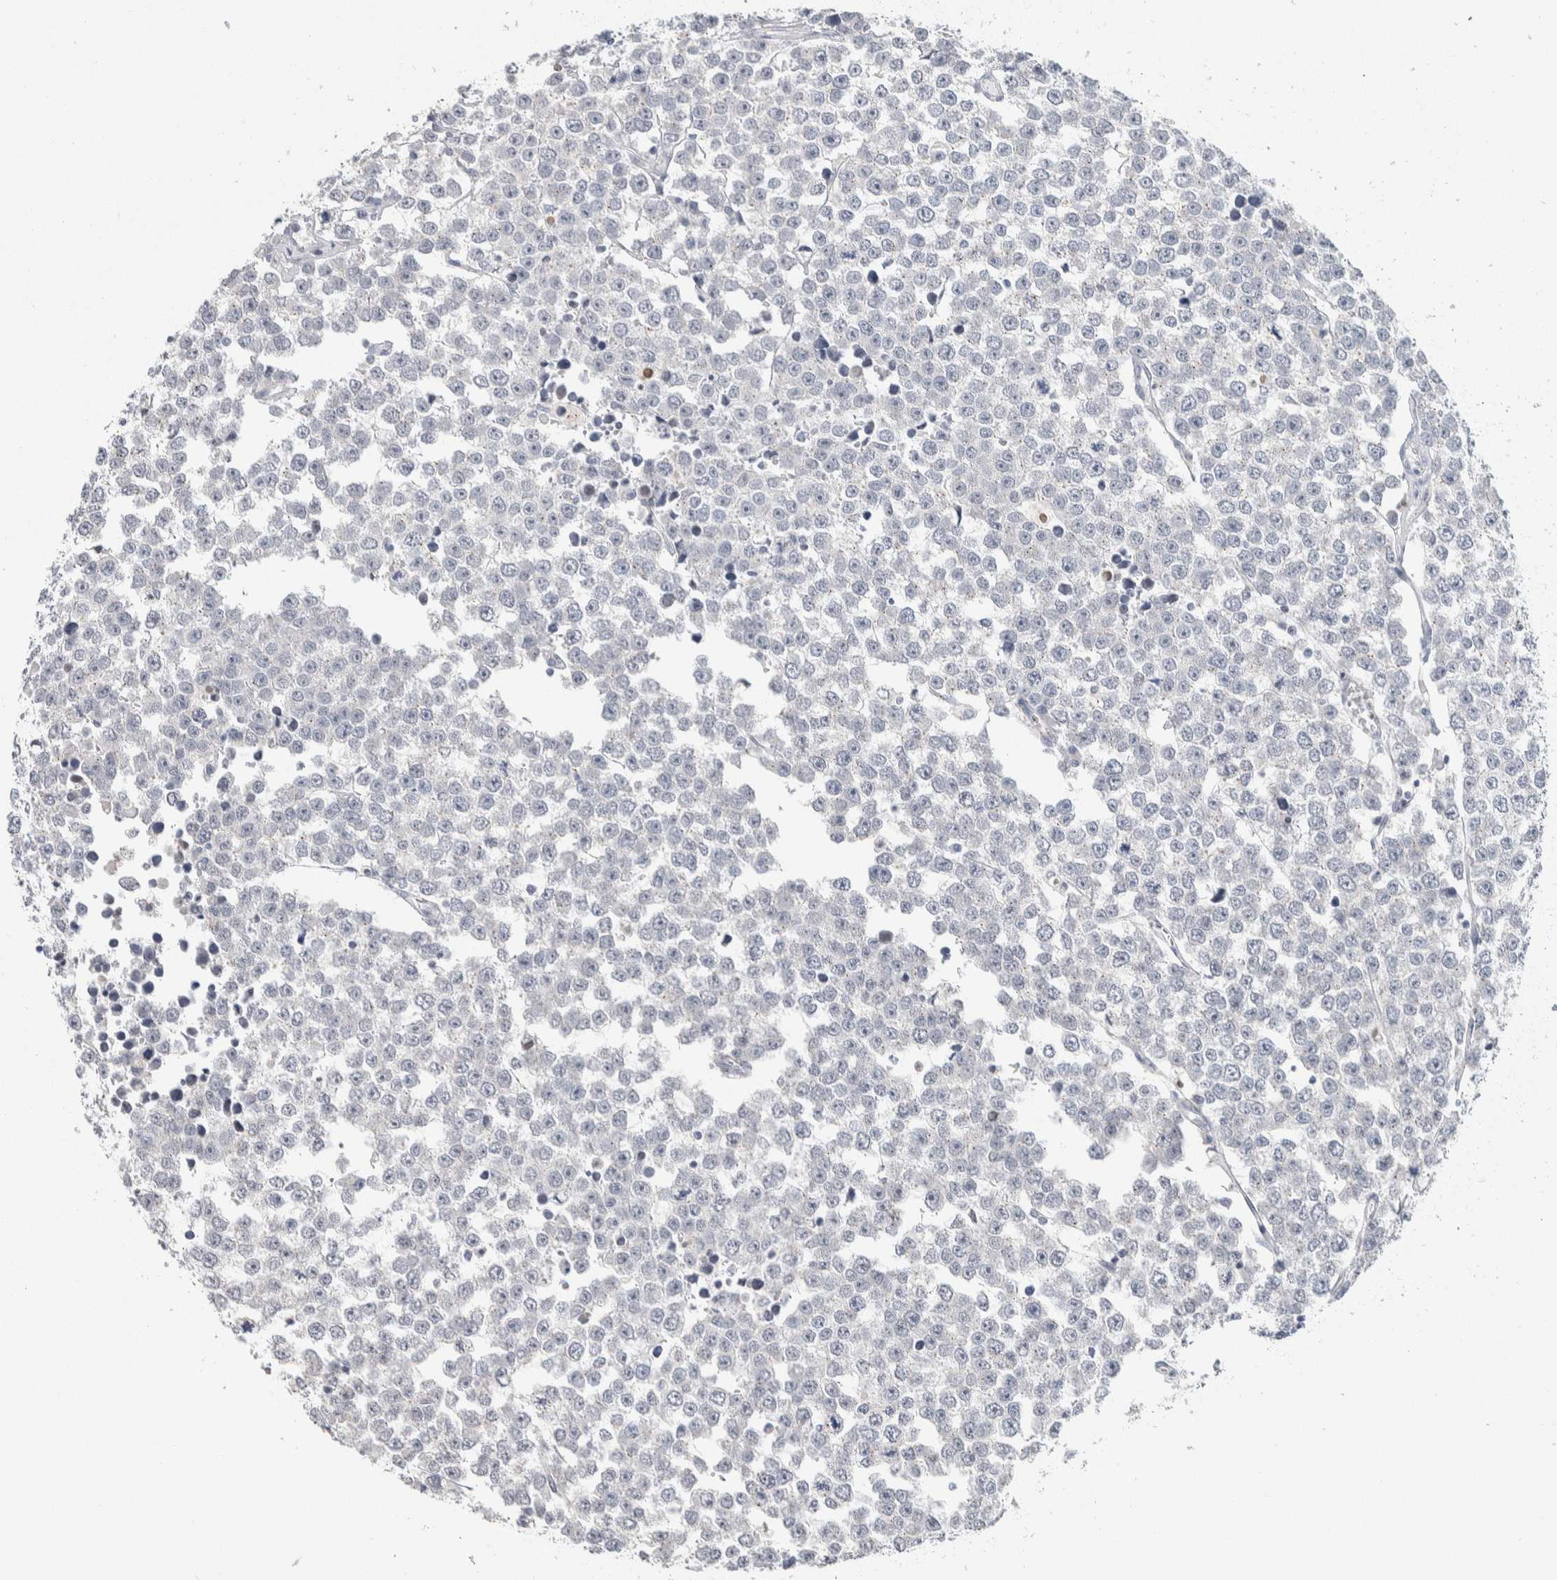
{"staining": {"intensity": "negative", "quantity": "none", "location": "none"}, "tissue": "testis cancer", "cell_type": "Tumor cells", "image_type": "cancer", "snomed": [{"axis": "morphology", "description": "Seminoma, NOS"}, {"axis": "morphology", "description": "Carcinoma, Embryonal, NOS"}, {"axis": "topography", "description": "Testis"}], "caption": "Testis seminoma was stained to show a protein in brown. There is no significant positivity in tumor cells. (Brightfield microscopy of DAB (3,3'-diaminobenzidine) IHC at high magnification).", "gene": "SCN2A", "patient": {"sex": "male", "age": 52}}